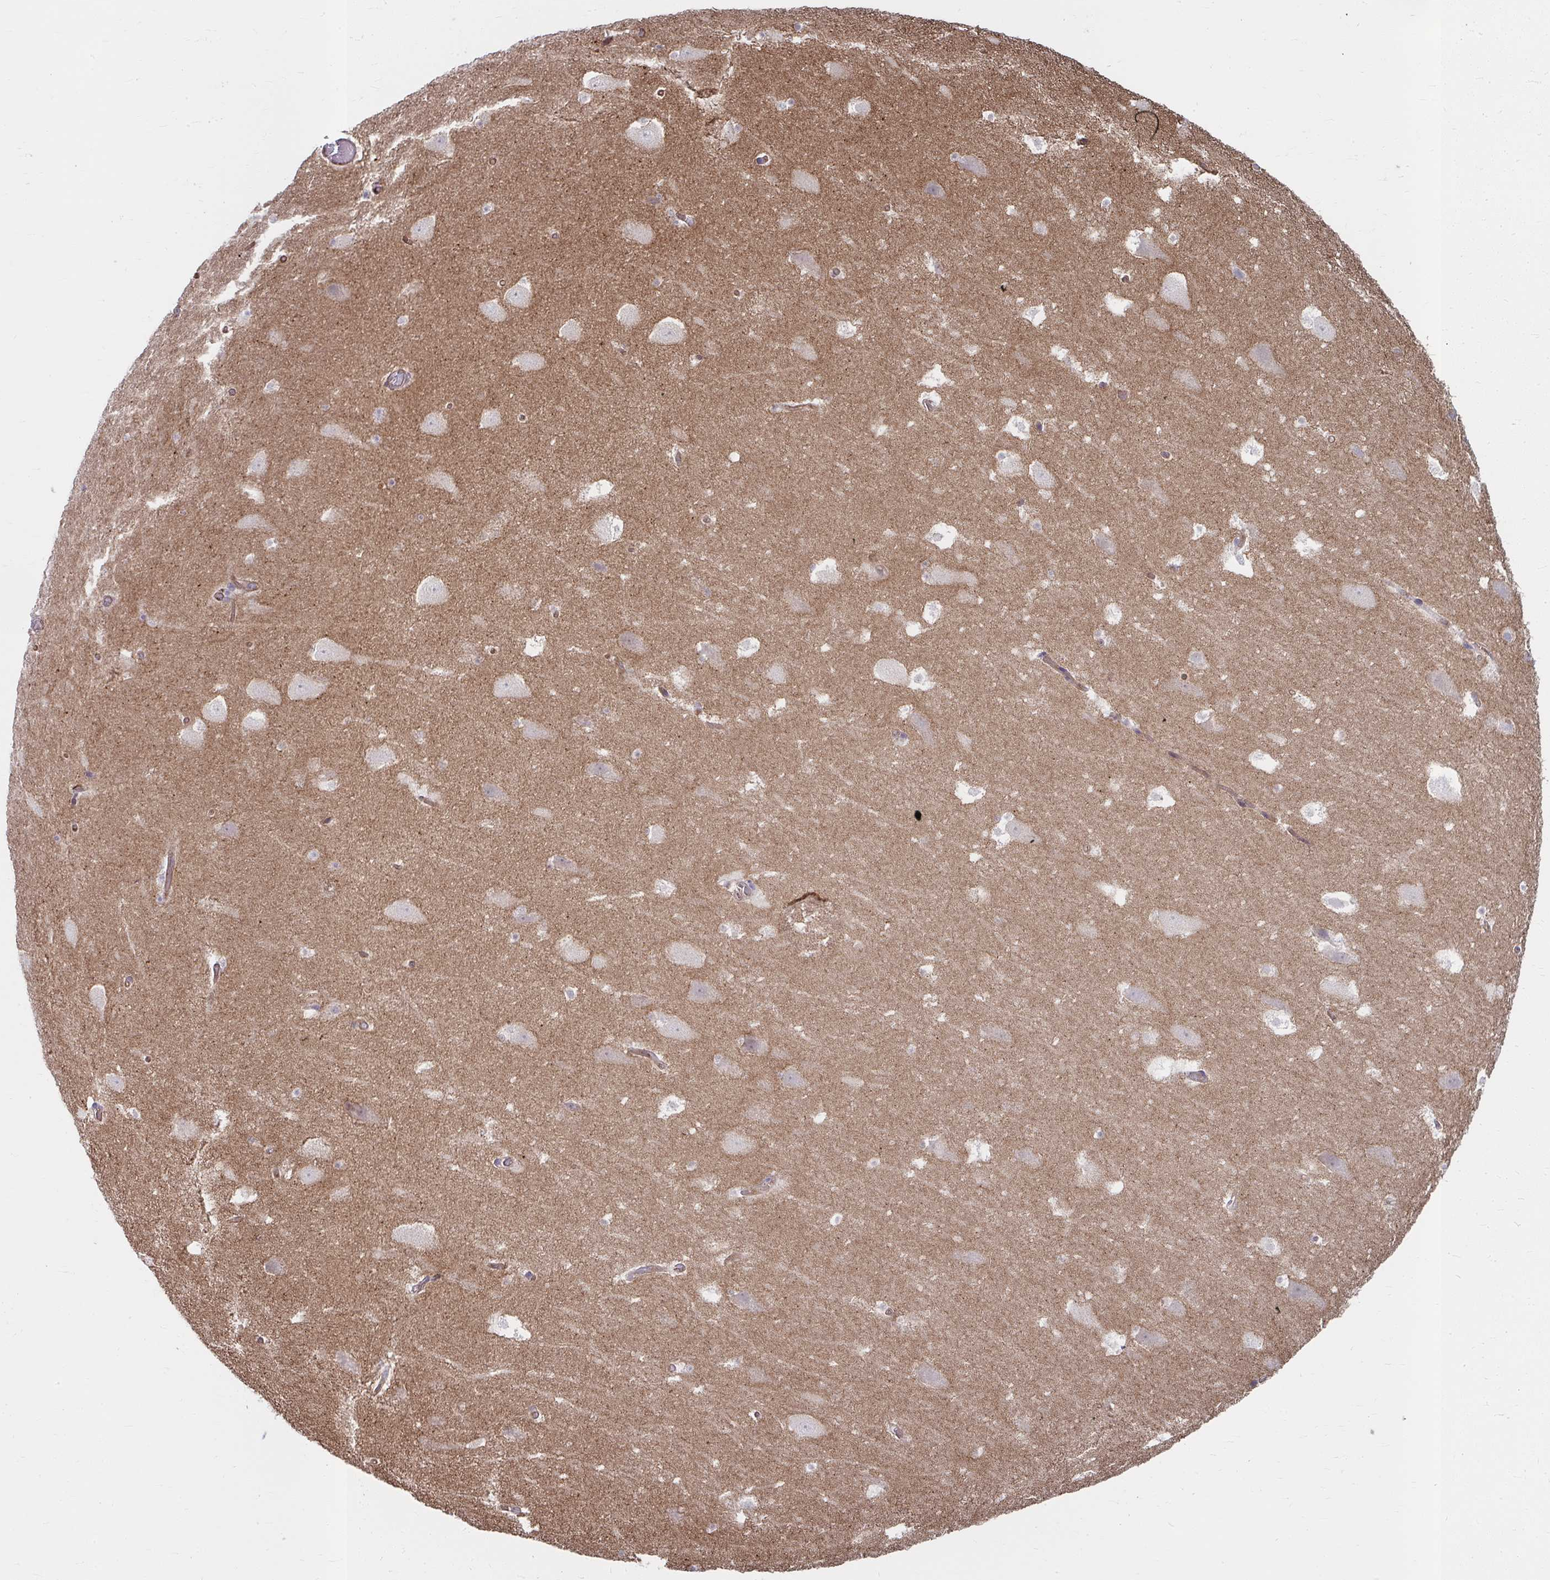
{"staining": {"intensity": "negative", "quantity": "none", "location": "none"}, "tissue": "hippocampus", "cell_type": "Glial cells", "image_type": "normal", "snomed": [{"axis": "morphology", "description": "Normal tissue, NOS"}, {"axis": "topography", "description": "Hippocampus"}], "caption": "IHC of unremarkable hippocampus demonstrates no positivity in glial cells. Brightfield microscopy of IHC stained with DAB (brown) and hematoxylin (blue), captured at high magnification.", "gene": "MUS81", "patient": {"sex": "female", "age": 42}}